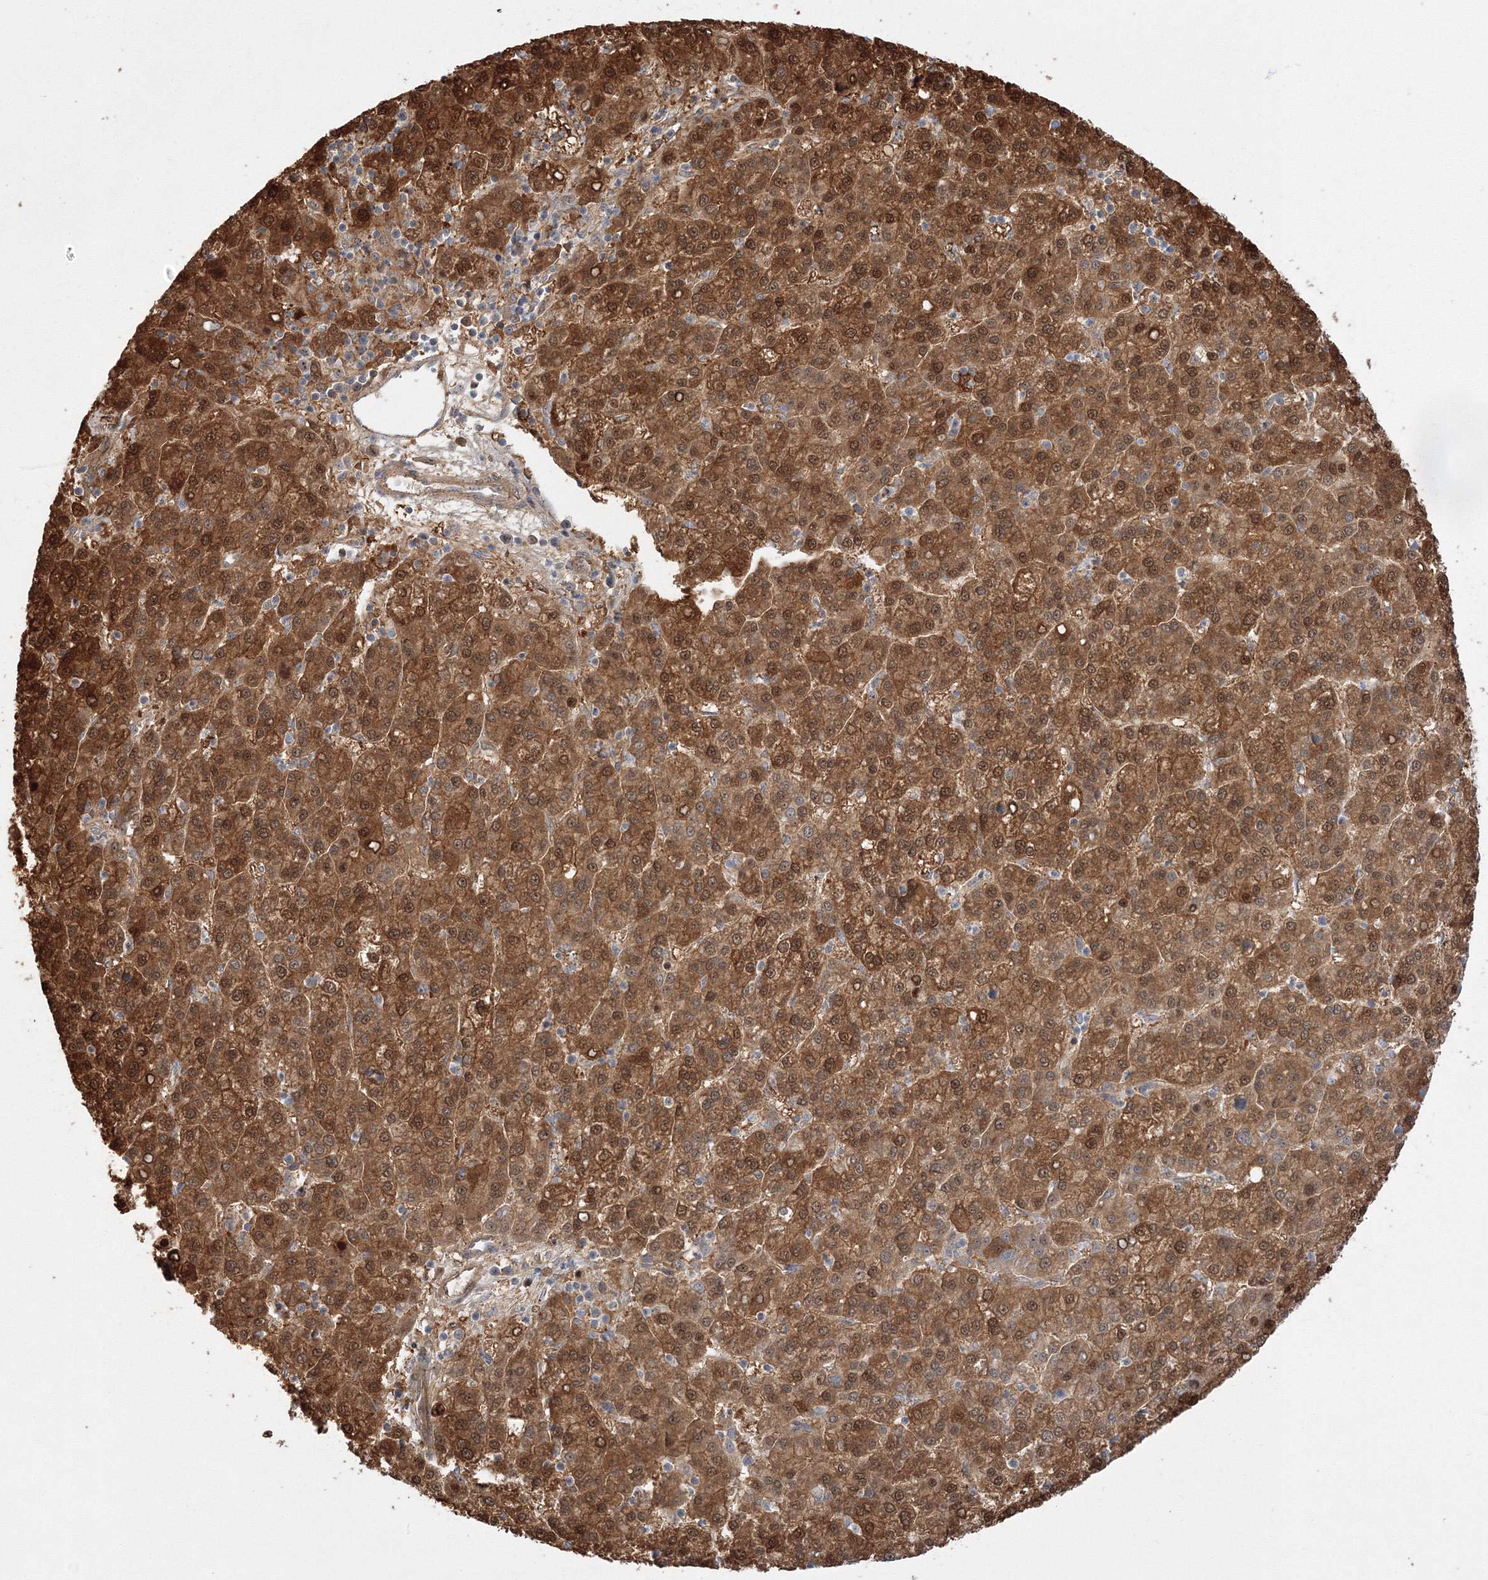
{"staining": {"intensity": "strong", "quantity": ">75%", "location": "cytoplasmic/membranous,nuclear"}, "tissue": "liver cancer", "cell_type": "Tumor cells", "image_type": "cancer", "snomed": [{"axis": "morphology", "description": "Carcinoma, Hepatocellular, NOS"}, {"axis": "topography", "description": "Liver"}], "caption": "Protein positivity by immunohistochemistry displays strong cytoplasmic/membranous and nuclear positivity in approximately >75% of tumor cells in hepatocellular carcinoma (liver).", "gene": "NPM3", "patient": {"sex": "female", "age": 58}}